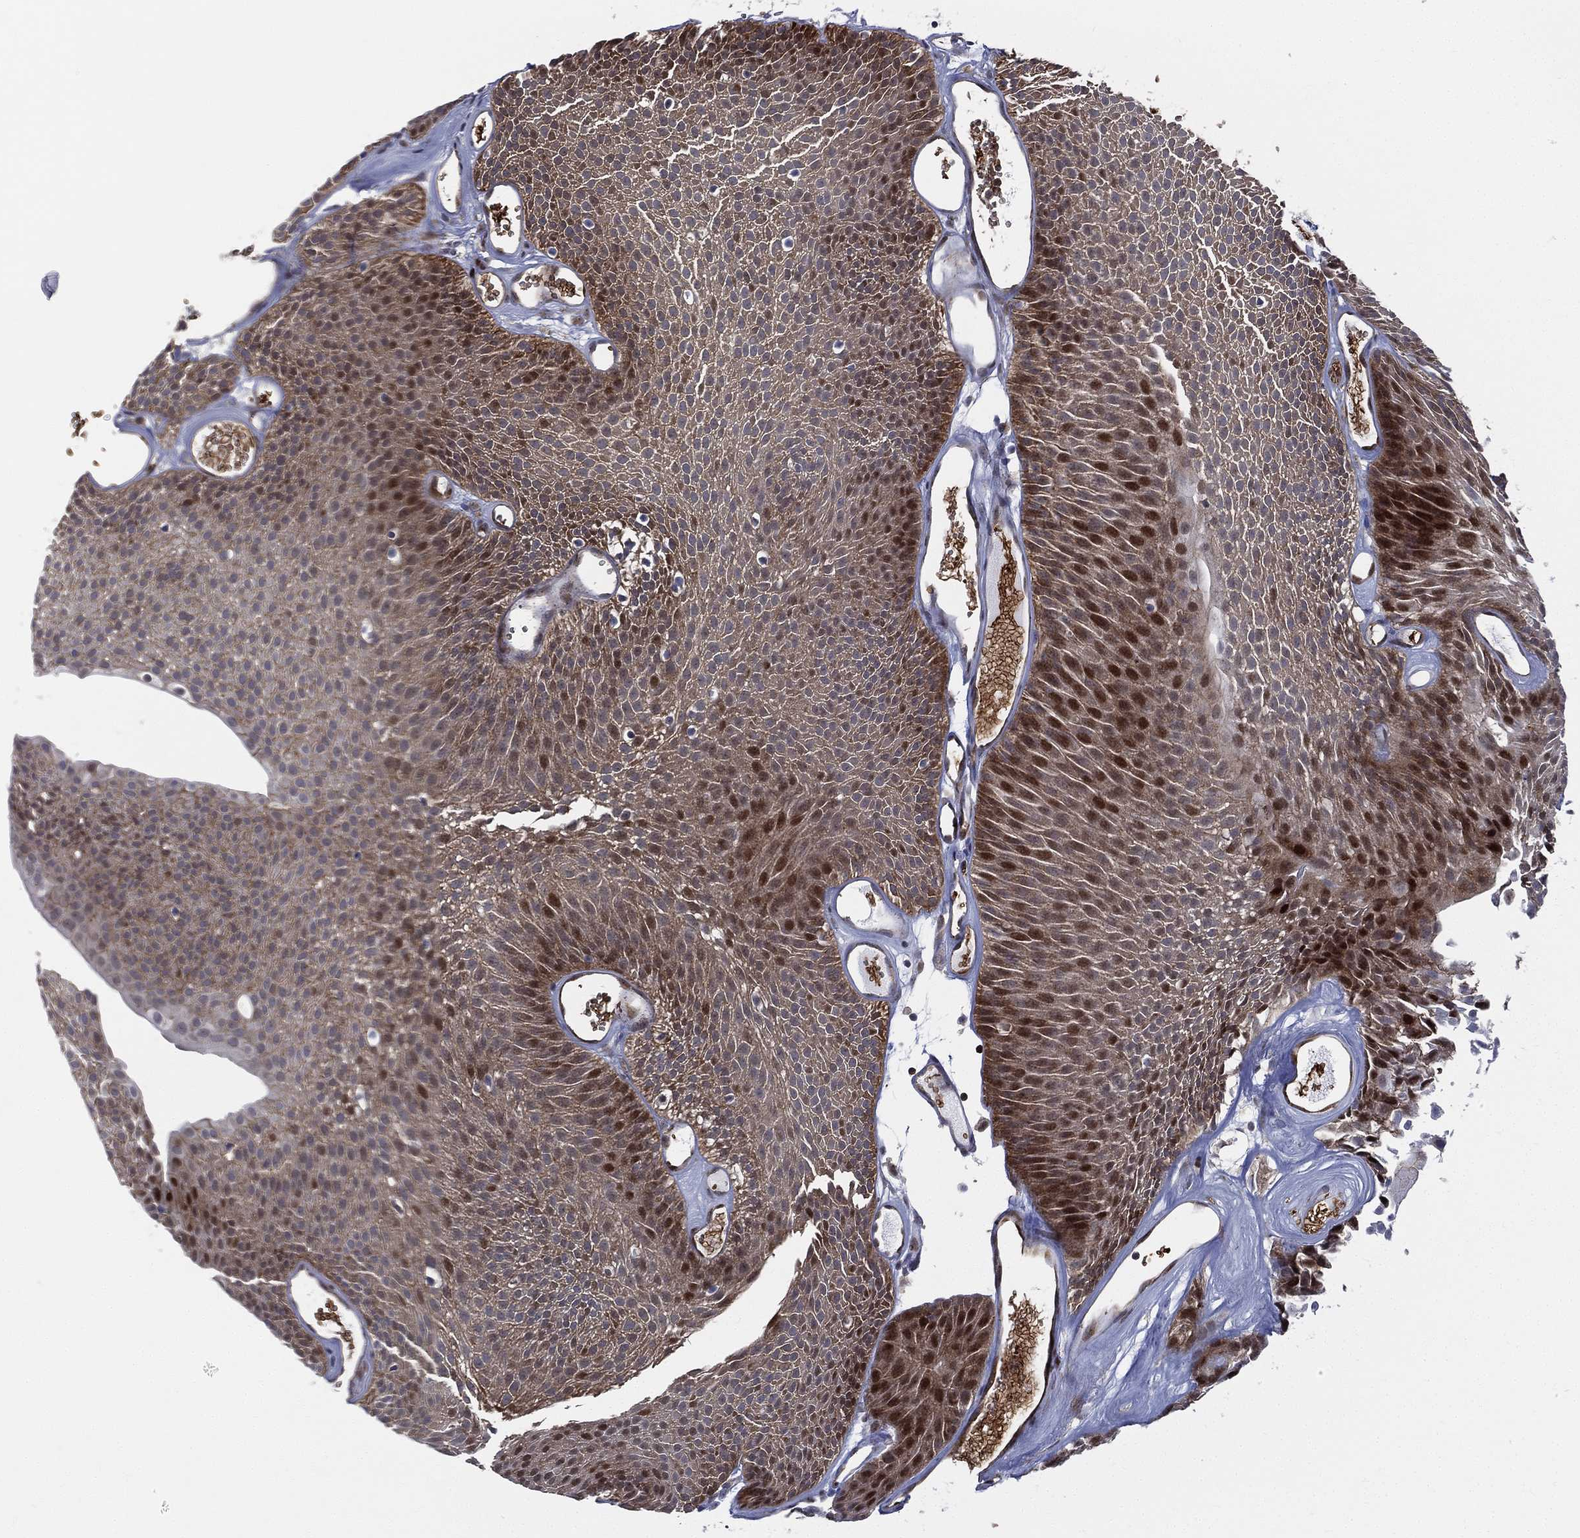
{"staining": {"intensity": "strong", "quantity": "25%-75%", "location": "nuclear"}, "tissue": "urothelial cancer", "cell_type": "Tumor cells", "image_type": "cancer", "snomed": [{"axis": "morphology", "description": "Urothelial carcinoma, Low grade"}, {"axis": "topography", "description": "Urinary bladder"}], "caption": "Protein staining of urothelial cancer tissue exhibits strong nuclear staining in approximately 25%-75% of tumor cells. The staining is performed using DAB brown chromogen to label protein expression. The nuclei are counter-stained blue using hematoxylin.", "gene": "VHL", "patient": {"sex": "male", "age": 52}}